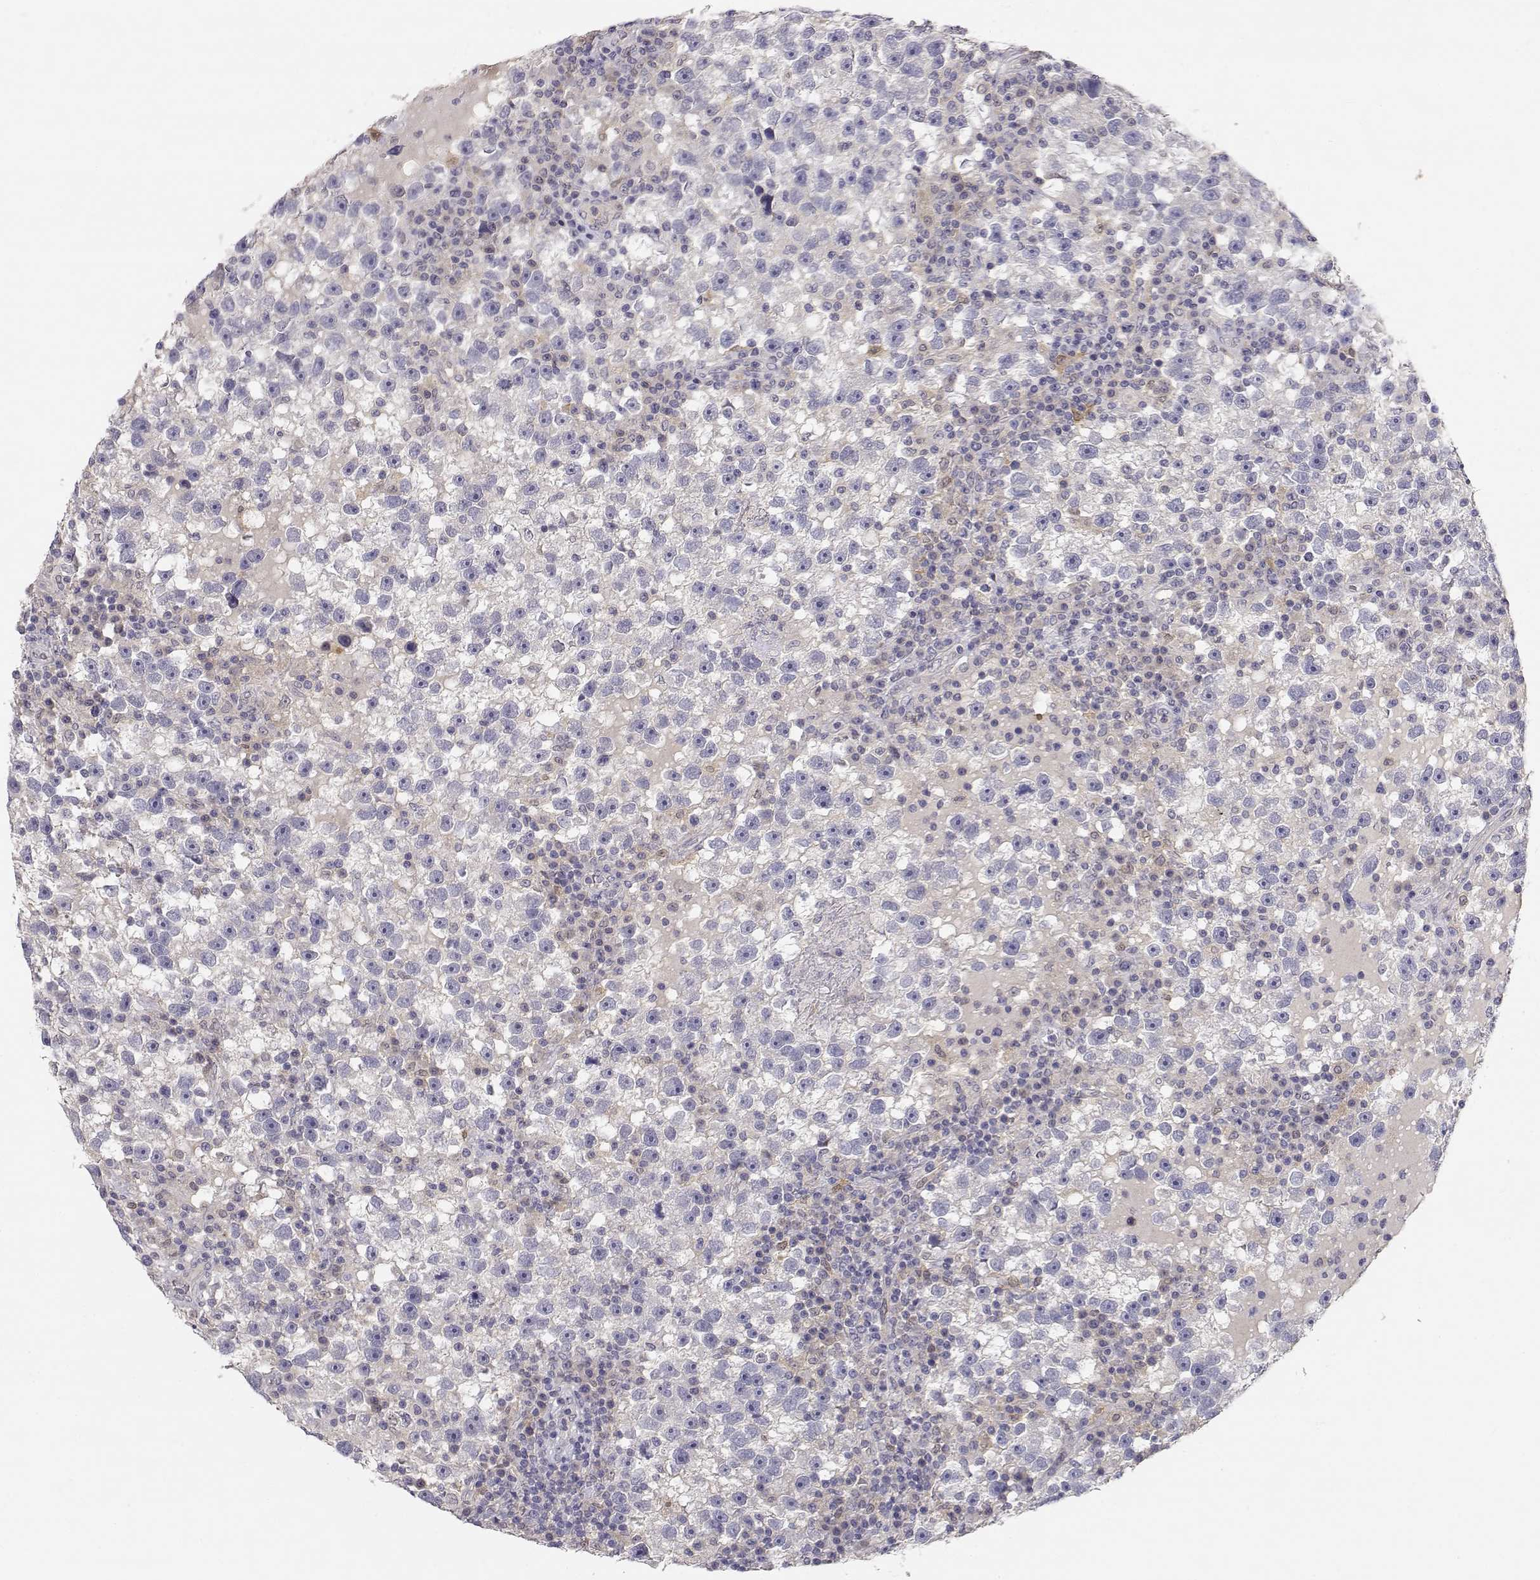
{"staining": {"intensity": "negative", "quantity": "none", "location": "none"}, "tissue": "testis cancer", "cell_type": "Tumor cells", "image_type": "cancer", "snomed": [{"axis": "morphology", "description": "Seminoma, NOS"}, {"axis": "topography", "description": "Testis"}], "caption": "Tumor cells show no significant positivity in testis cancer. Nuclei are stained in blue.", "gene": "ADA", "patient": {"sex": "male", "age": 47}}